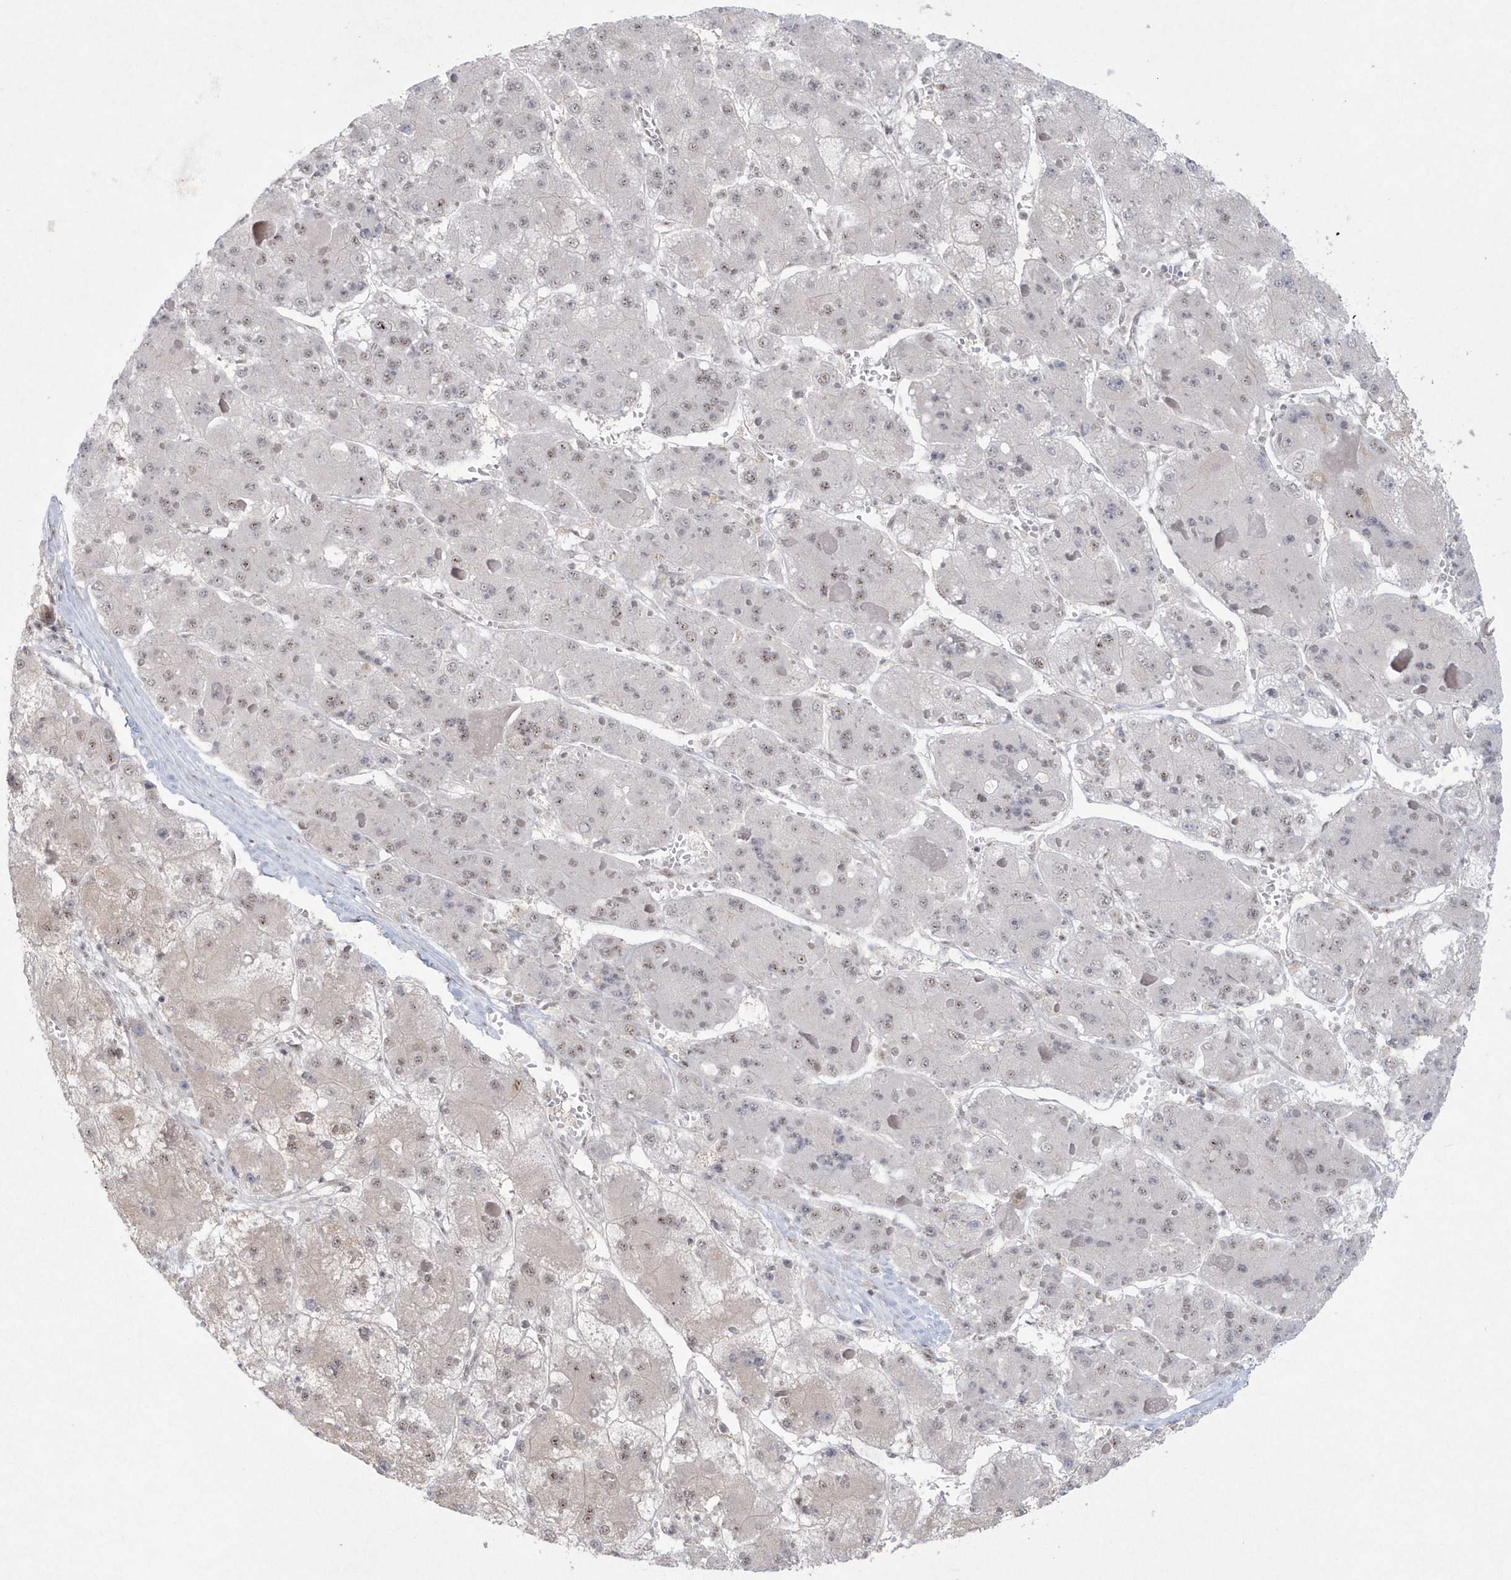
{"staining": {"intensity": "weak", "quantity": "25%-75%", "location": "nuclear"}, "tissue": "liver cancer", "cell_type": "Tumor cells", "image_type": "cancer", "snomed": [{"axis": "morphology", "description": "Carcinoma, Hepatocellular, NOS"}, {"axis": "topography", "description": "Liver"}], "caption": "Tumor cells display low levels of weak nuclear positivity in about 25%-75% of cells in hepatocellular carcinoma (liver).", "gene": "KDM6B", "patient": {"sex": "female", "age": 73}}